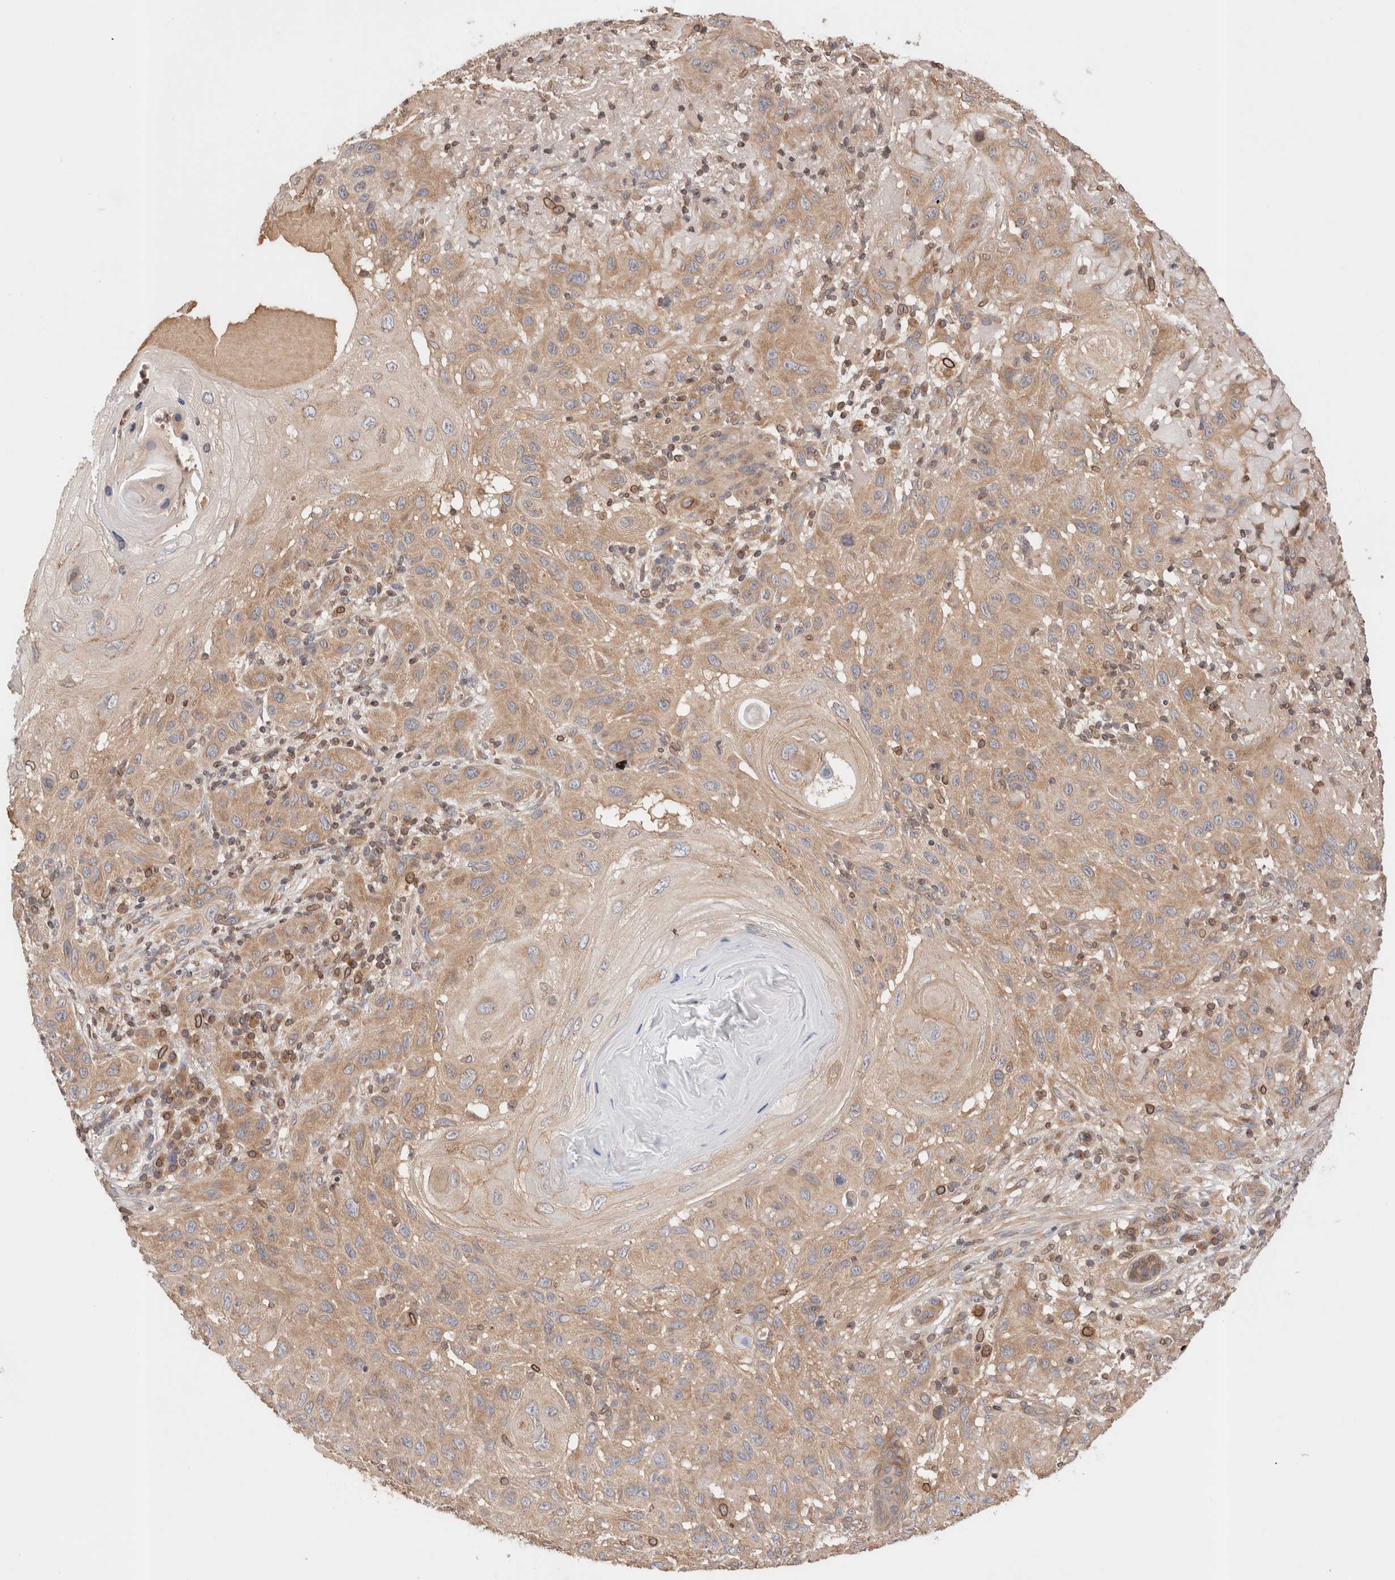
{"staining": {"intensity": "moderate", "quantity": "25%-75%", "location": "cytoplasmic/membranous"}, "tissue": "skin cancer", "cell_type": "Tumor cells", "image_type": "cancer", "snomed": [{"axis": "morphology", "description": "Normal tissue, NOS"}, {"axis": "morphology", "description": "Squamous cell carcinoma, NOS"}, {"axis": "topography", "description": "Skin"}], "caption": "A high-resolution micrograph shows IHC staining of skin cancer, which reveals moderate cytoplasmic/membranous expression in approximately 25%-75% of tumor cells.", "gene": "SIKE1", "patient": {"sex": "female", "age": 96}}